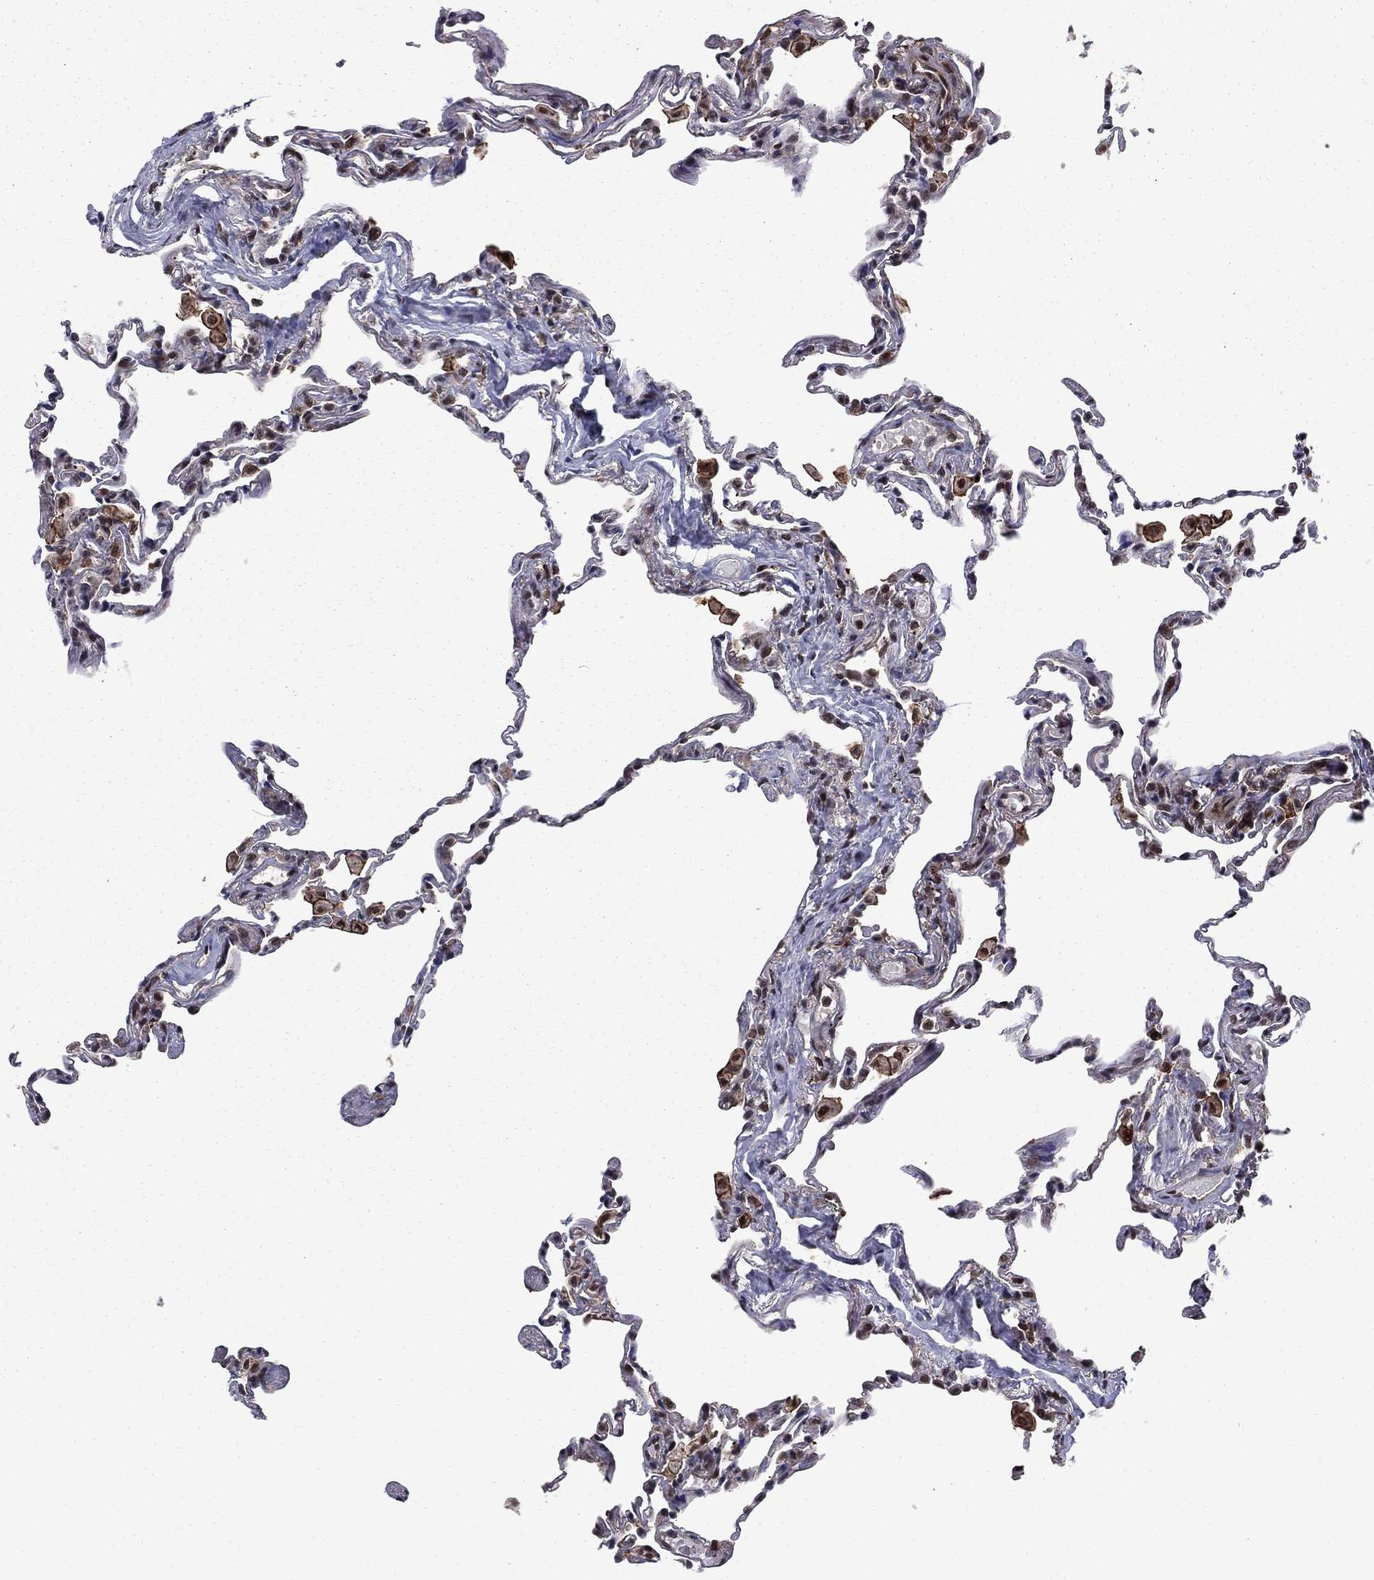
{"staining": {"intensity": "negative", "quantity": "none", "location": "none"}, "tissue": "lung", "cell_type": "Alveolar cells", "image_type": "normal", "snomed": [{"axis": "morphology", "description": "Normal tissue, NOS"}, {"axis": "topography", "description": "Lung"}], "caption": "Alveolar cells show no significant expression in benign lung. The staining was performed using DAB to visualize the protein expression in brown, while the nuclei were stained in blue with hematoxylin (Magnification: 20x).", "gene": "PSMD2", "patient": {"sex": "female", "age": 57}}